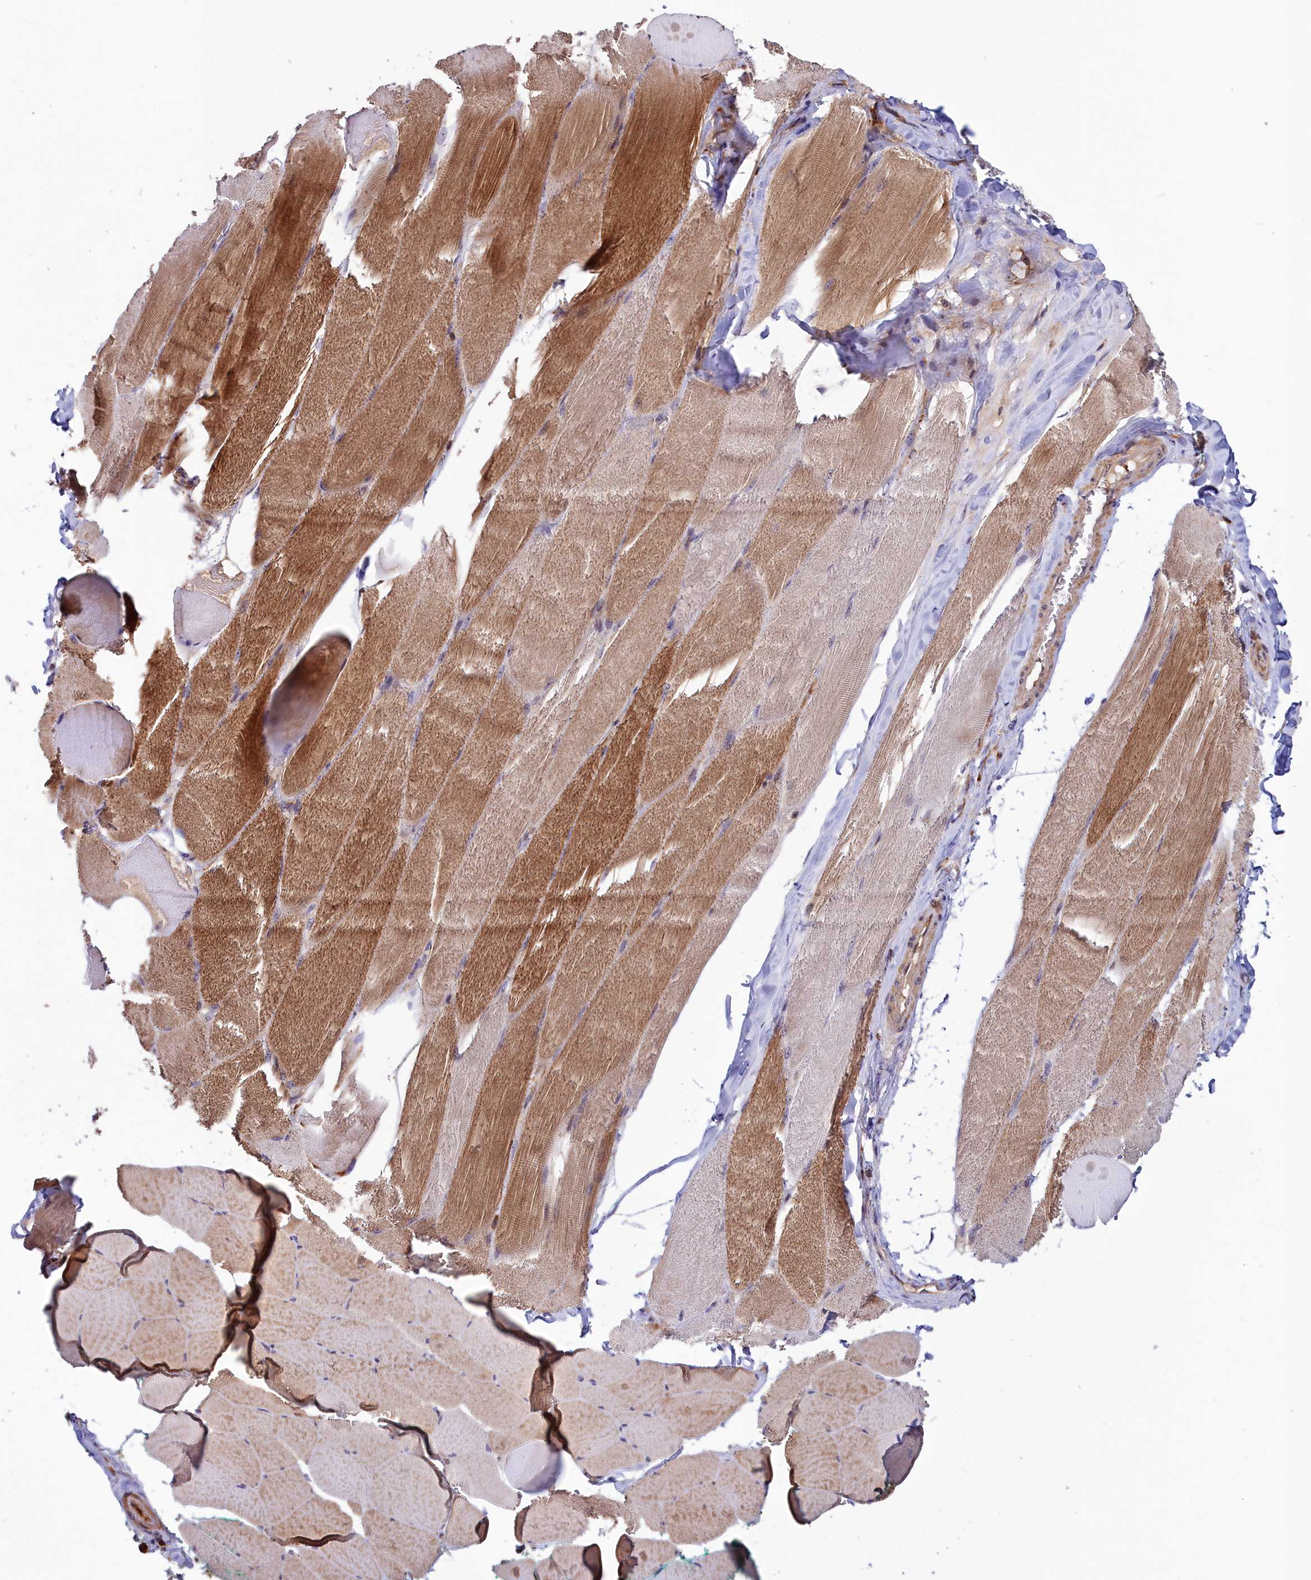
{"staining": {"intensity": "strong", "quantity": "25%-75%", "location": "cytoplasmic/membranous"}, "tissue": "skeletal muscle", "cell_type": "Myocytes", "image_type": "normal", "snomed": [{"axis": "morphology", "description": "Normal tissue, NOS"}, {"axis": "morphology", "description": "Squamous cell carcinoma, NOS"}, {"axis": "topography", "description": "Skeletal muscle"}], "caption": "This image demonstrates IHC staining of unremarkable skeletal muscle, with high strong cytoplasmic/membranous expression in about 25%-75% of myocytes.", "gene": "NEURL4", "patient": {"sex": "male", "age": 51}}